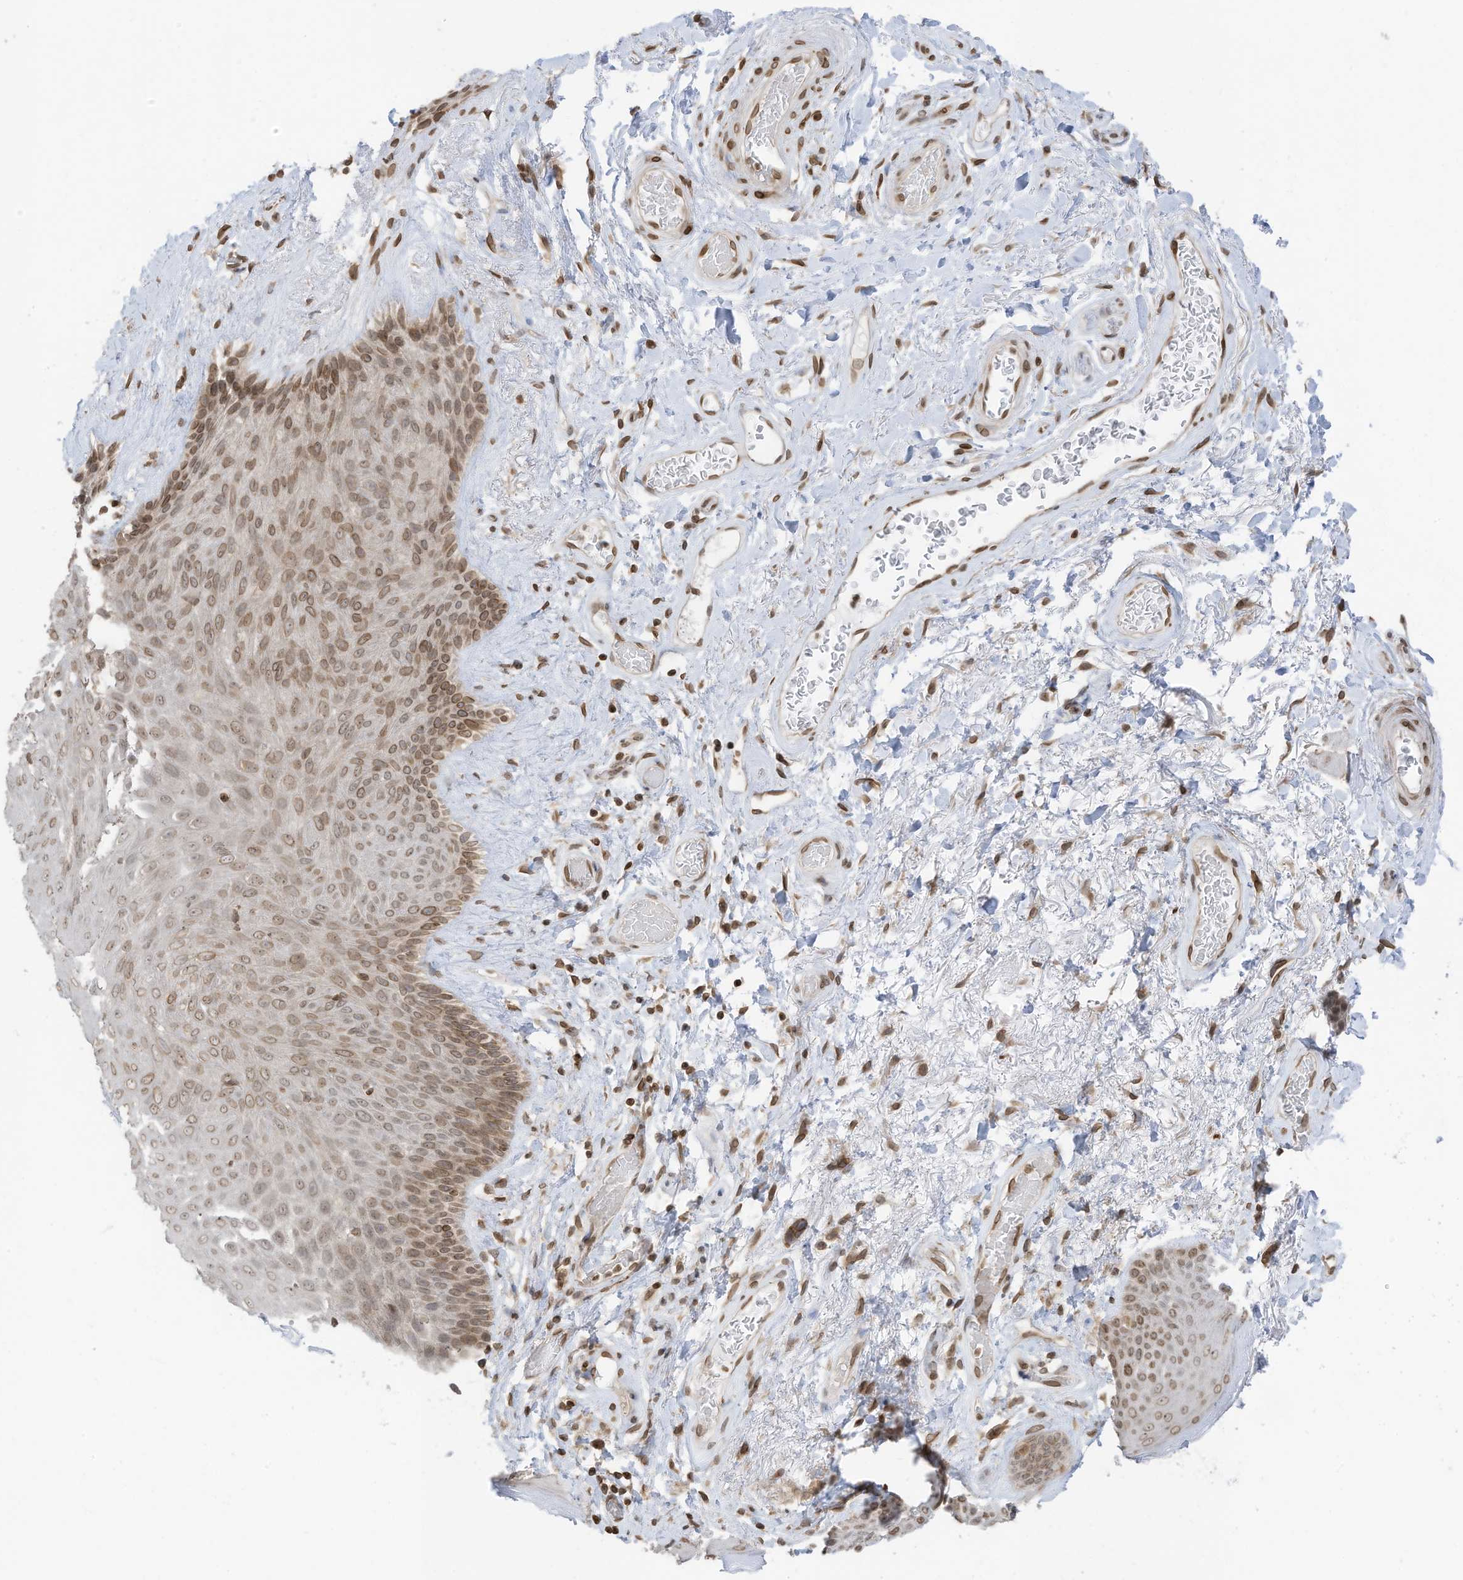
{"staining": {"intensity": "moderate", "quantity": ">75%", "location": "cytoplasmic/membranous,nuclear"}, "tissue": "skin", "cell_type": "Epidermal cells", "image_type": "normal", "snomed": [{"axis": "morphology", "description": "Normal tissue, NOS"}, {"axis": "topography", "description": "Anal"}], "caption": "Immunohistochemistry (IHC) of benign human skin demonstrates medium levels of moderate cytoplasmic/membranous,nuclear staining in about >75% of epidermal cells.", "gene": "RABL3", "patient": {"sex": "male", "age": 74}}